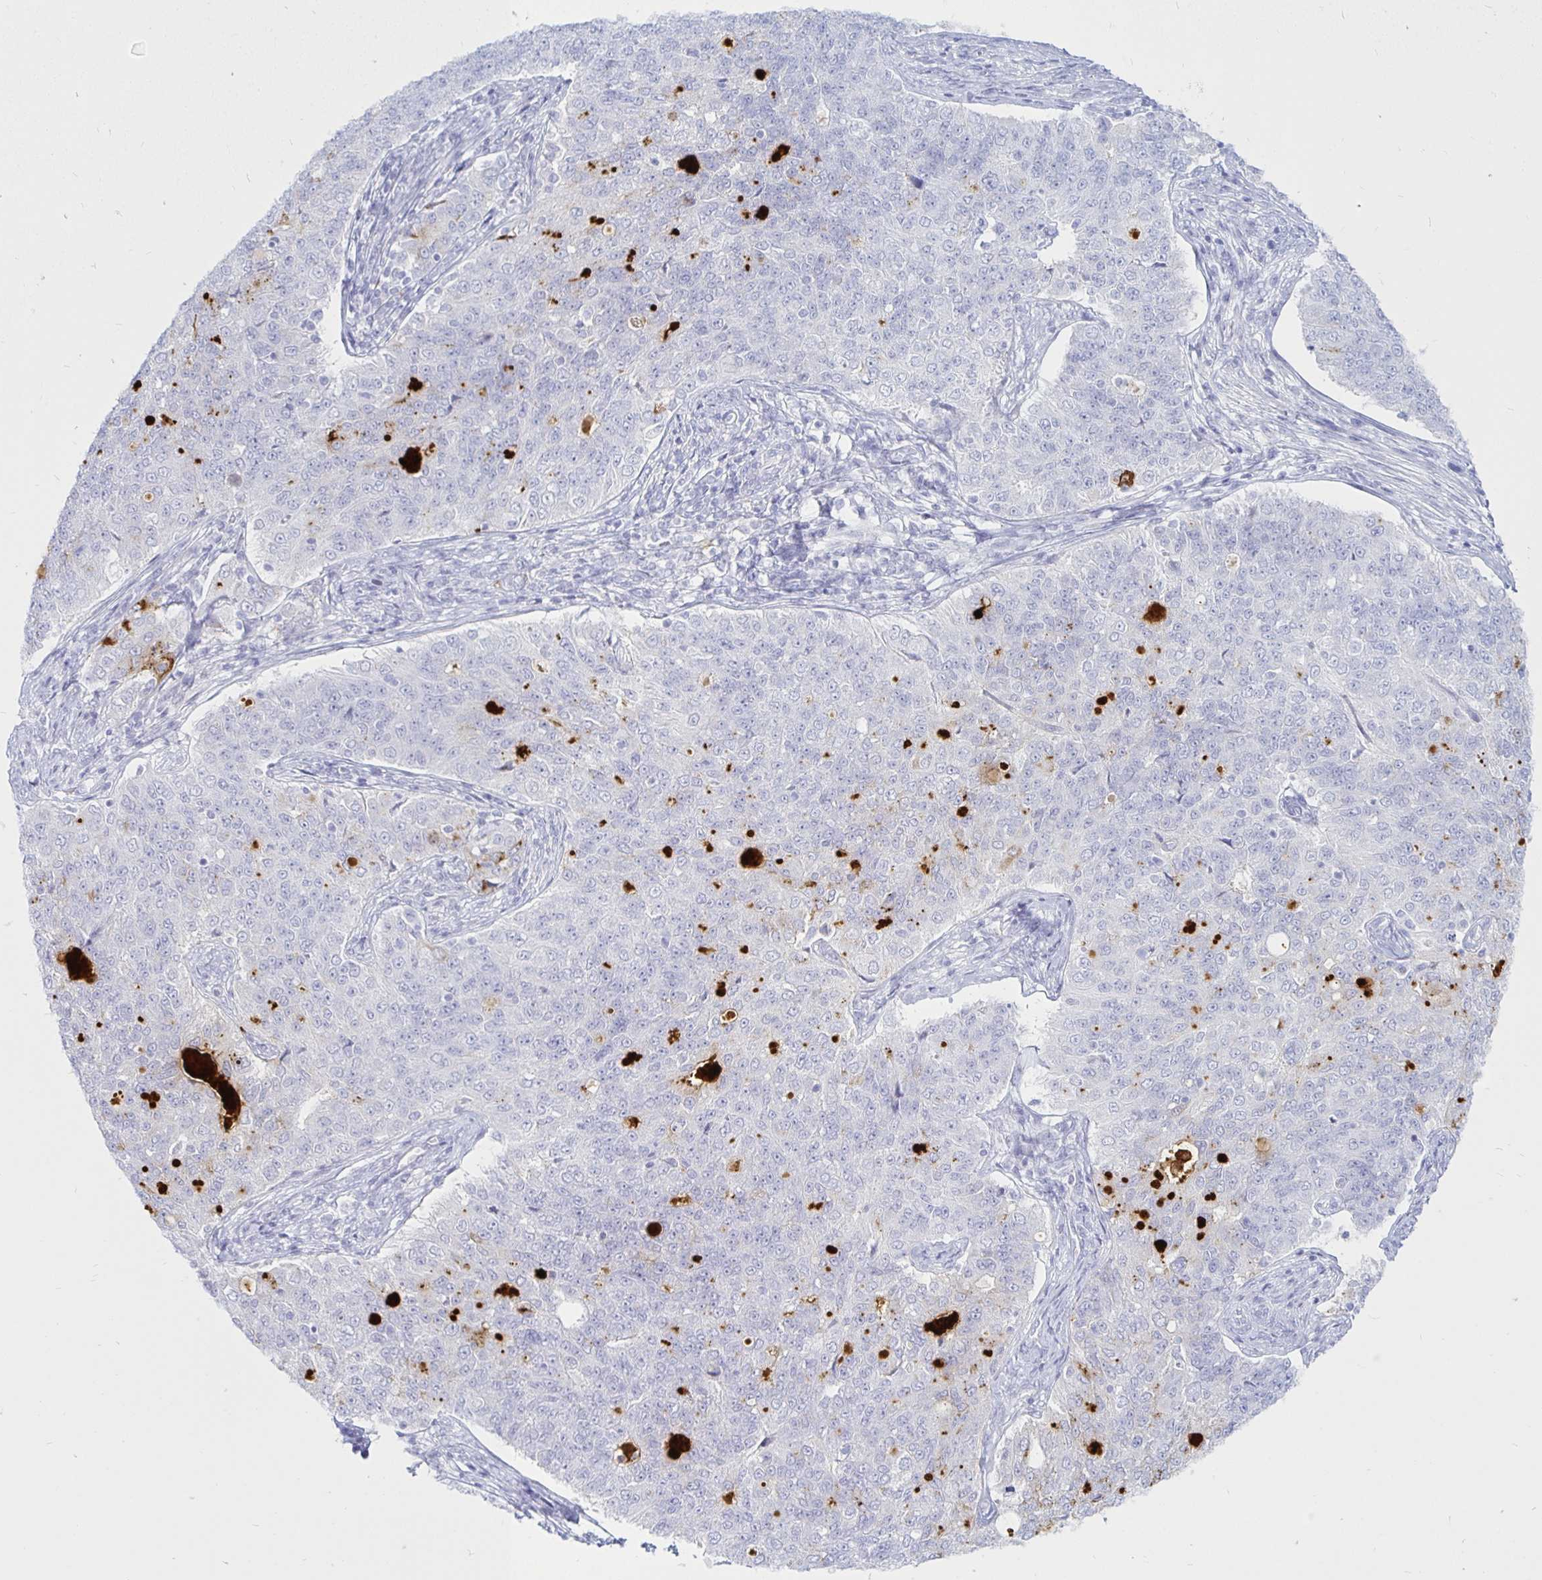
{"staining": {"intensity": "negative", "quantity": "none", "location": "none"}, "tissue": "endometrial cancer", "cell_type": "Tumor cells", "image_type": "cancer", "snomed": [{"axis": "morphology", "description": "Adenocarcinoma, NOS"}, {"axis": "topography", "description": "Endometrium"}], "caption": "Histopathology image shows no significant protein positivity in tumor cells of endometrial cancer (adenocarcinoma).", "gene": "TIMP1", "patient": {"sex": "female", "age": 43}}